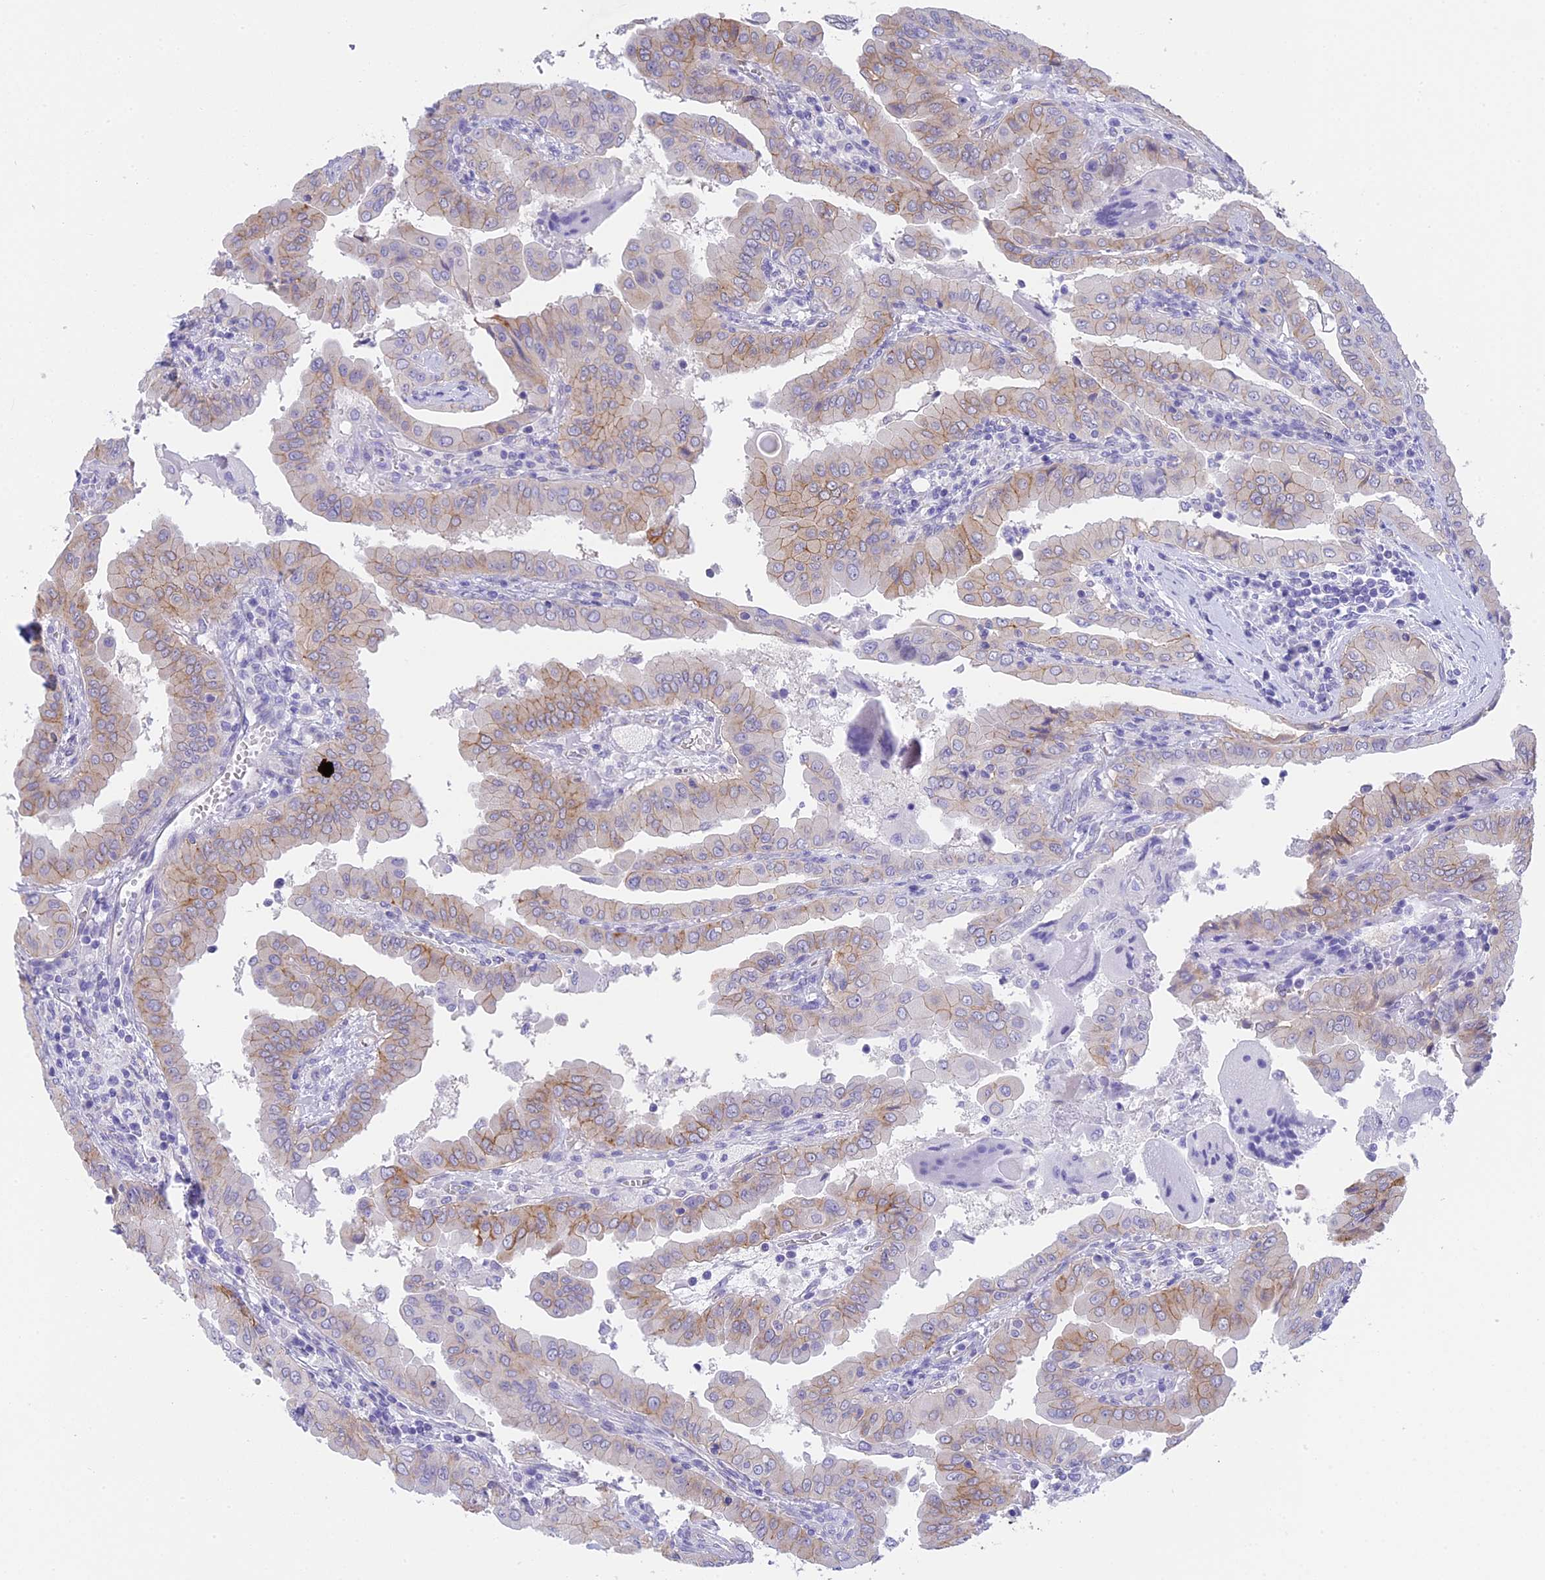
{"staining": {"intensity": "moderate", "quantity": "25%-75%", "location": "cytoplasmic/membranous"}, "tissue": "thyroid cancer", "cell_type": "Tumor cells", "image_type": "cancer", "snomed": [{"axis": "morphology", "description": "Papillary adenocarcinoma, NOS"}, {"axis": "topography", "description": "Thyroid gland"}], "caption": "Tumor cells display medium levels of moderate cytoplasmic/membranous staining in approximately 25%-75% of cells in human thyroid papillary adenocarcinoma.", "gene": "TACSTD2", "patient": {"sex": "male", "age": 33}}